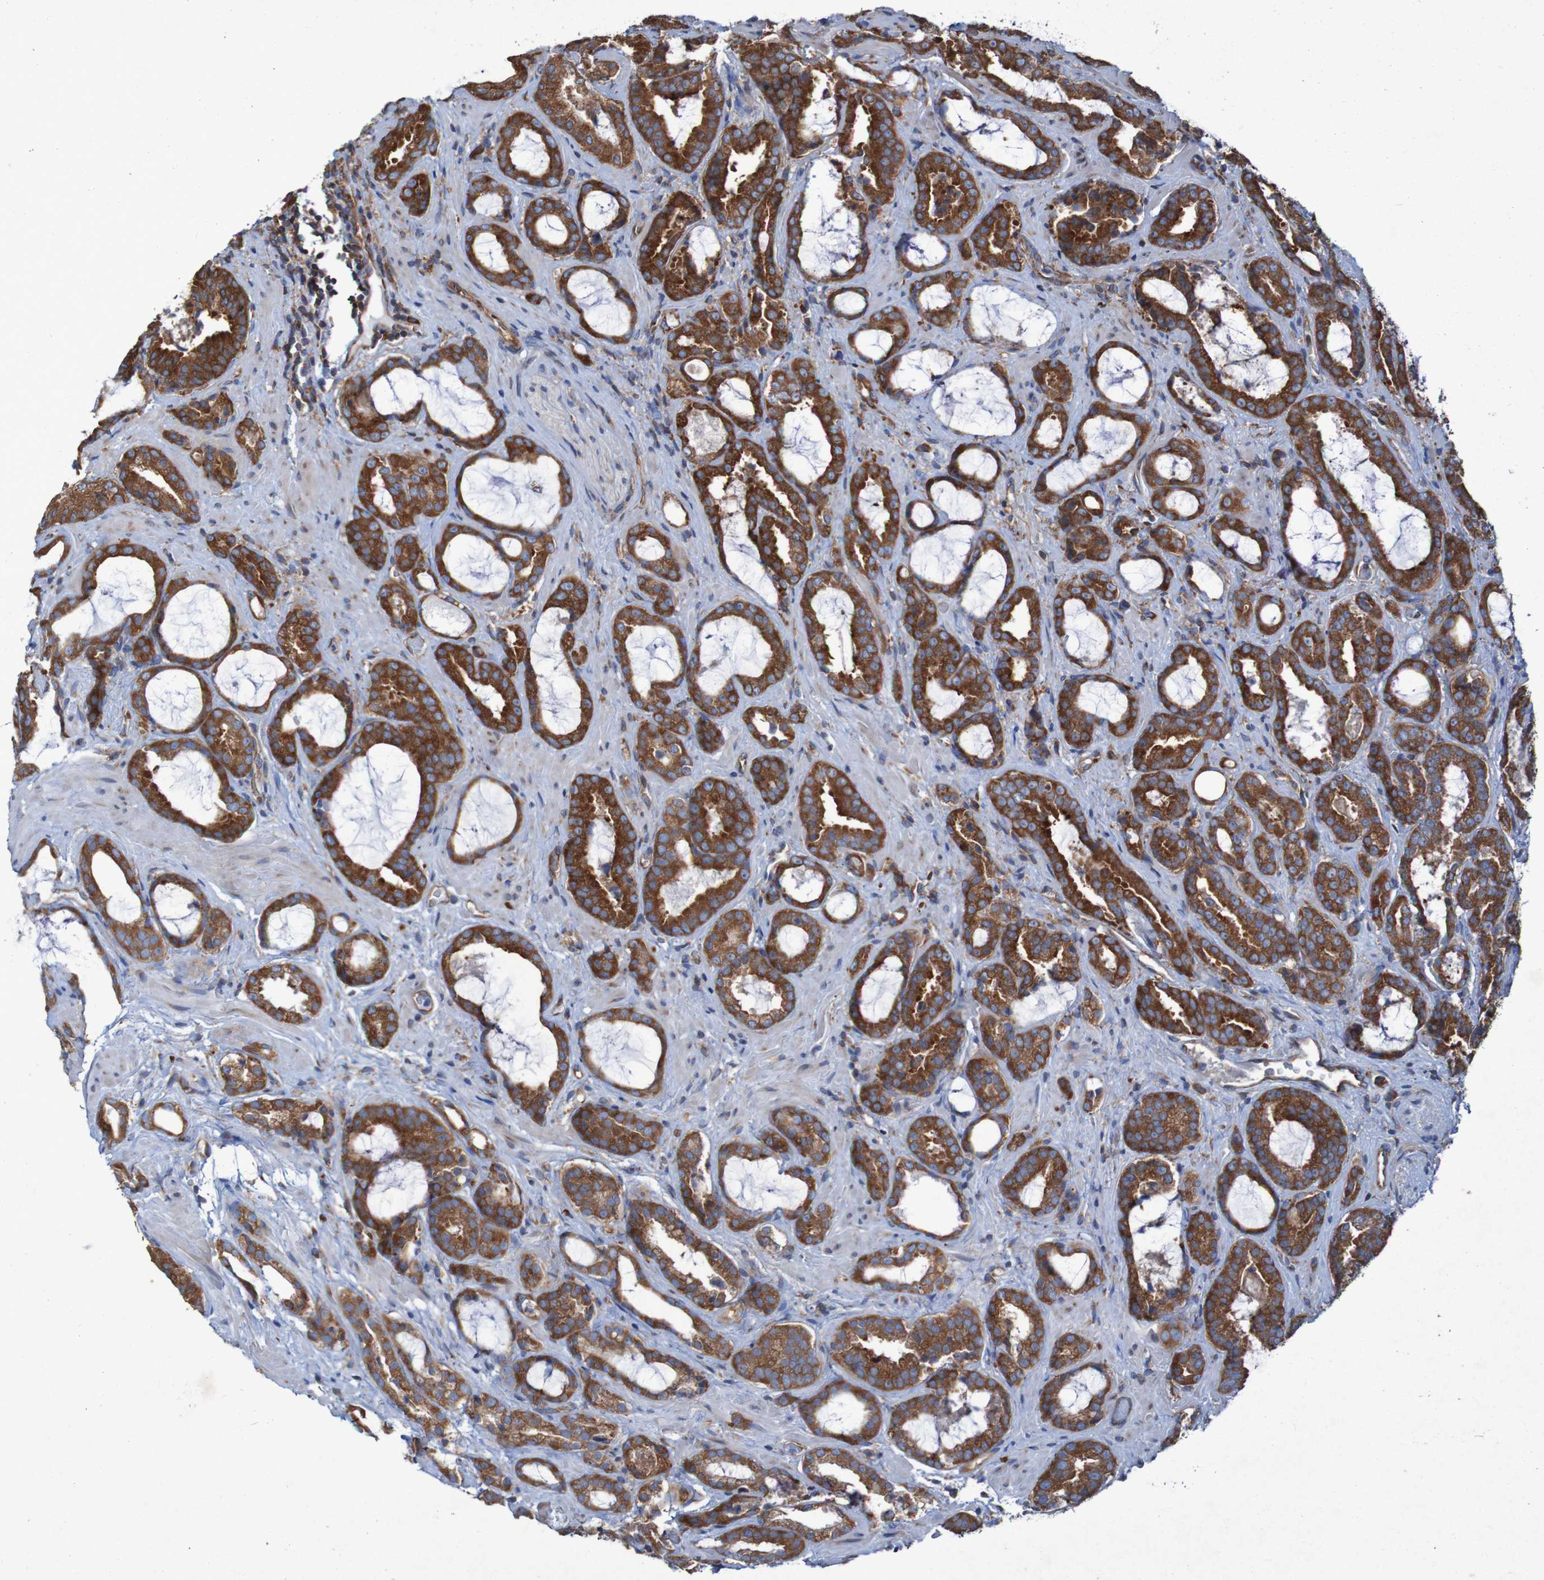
{"staining": {"intensity": "strong", "quantity": ">75%", "location": "cytoplasmic/membranous"}, "tissue": "prostate cancer", "cell_type": "Tumor cells", "image_type": "cancer", "snomed": [{"axis": "morphology", "description": "Adenocarcinoma, Low grade"}, {"axis": "topography", "description": "Prostate"}], "caption": "The immunohistochemical stain highlights strong cytoplasmic/membranous positivity in tumor cells of low-grade adenocarcinoma (prostate) tissue.", "gene": "RPL10", "patient": {"sex": "male", "age": 60}}